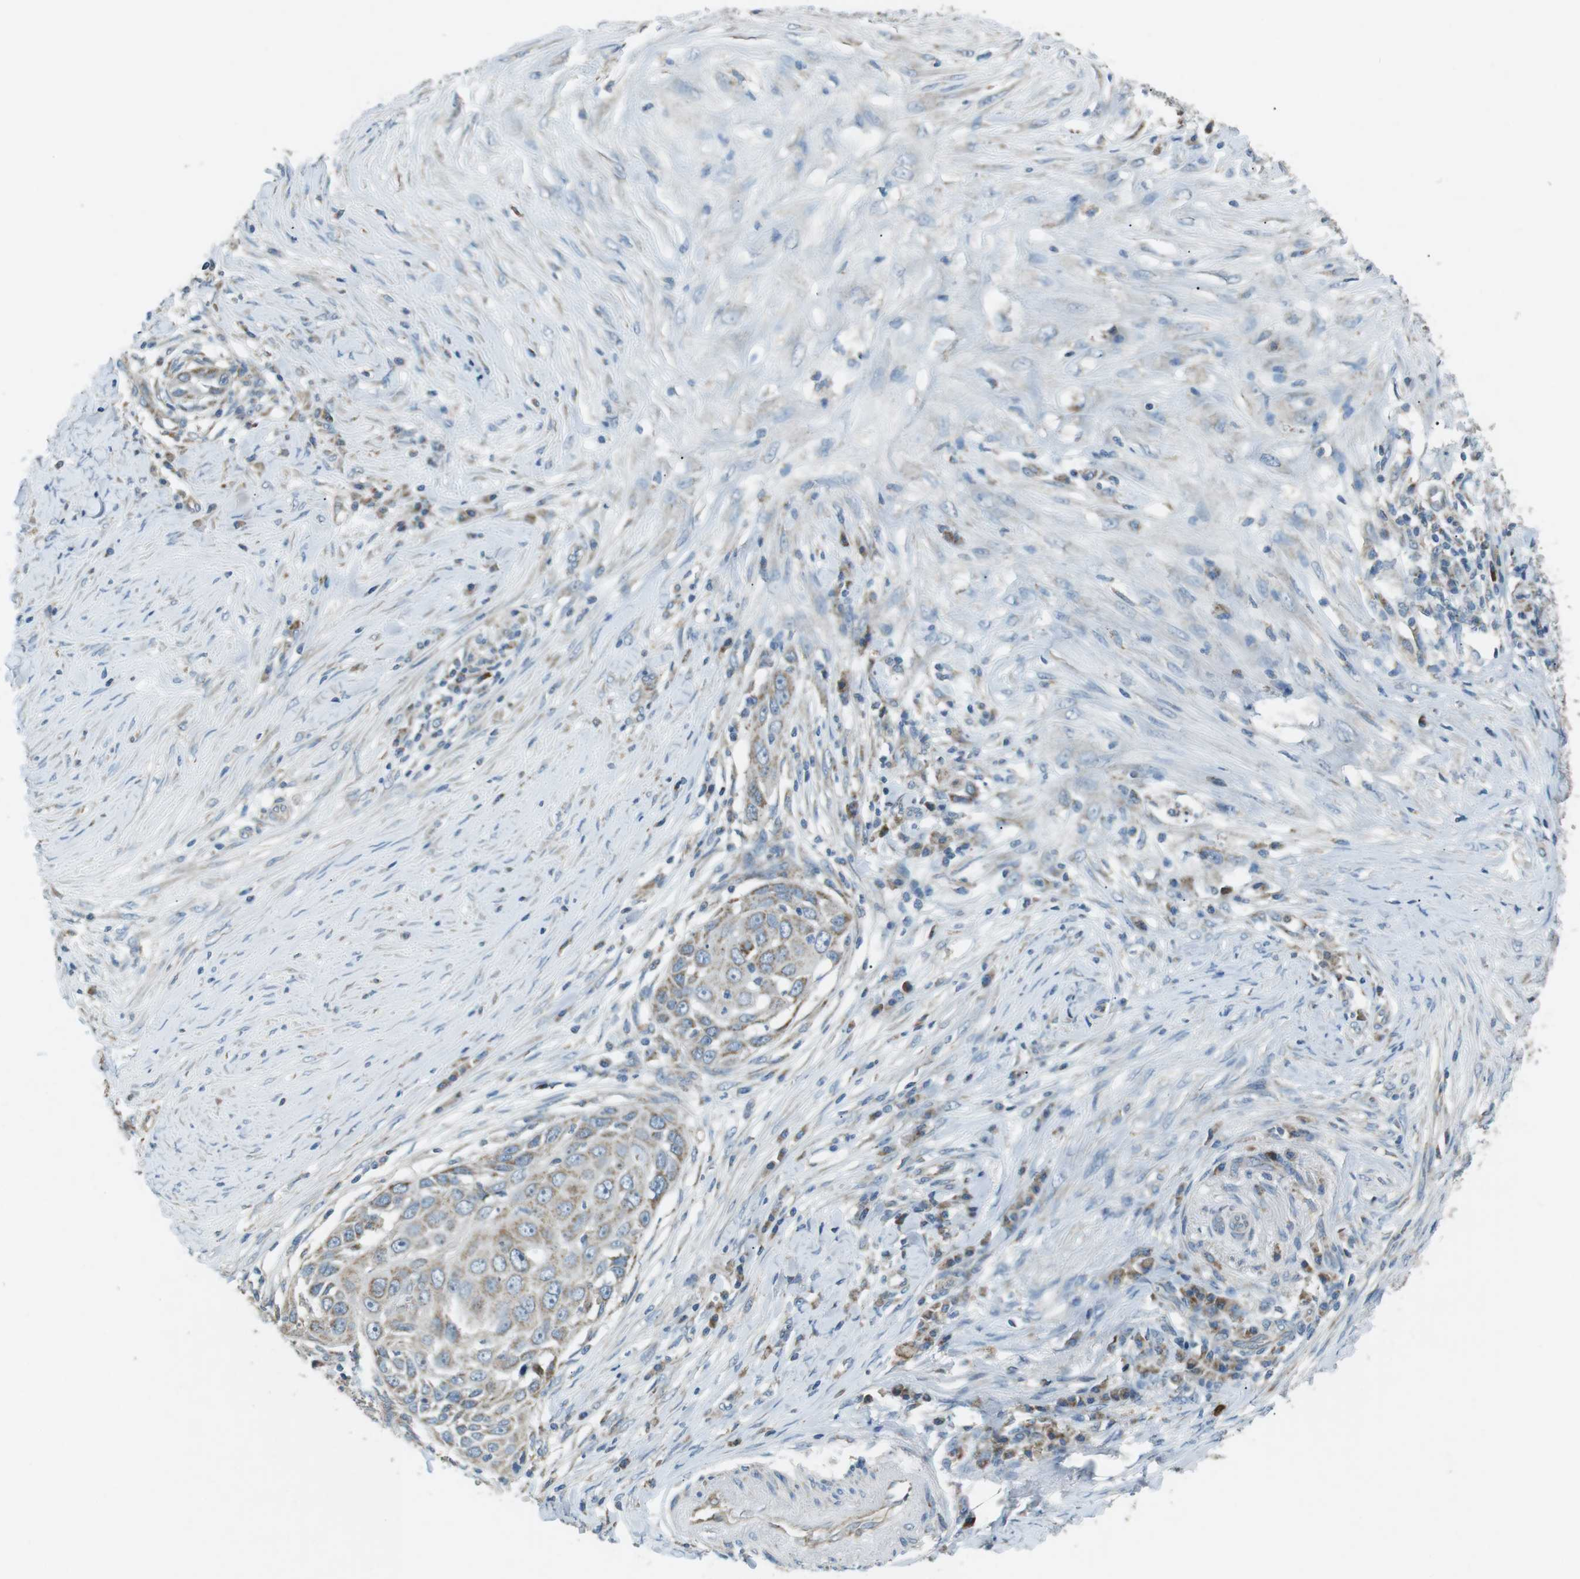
{"staining": {"intensity": "moderate", "quantity": "<25%", "location": "cytoplasmic/membranous"}, "tissue": "skin cancer", "cell_type": "Tumor cells", "image_type": "cancer", "snomed": [{"axis": "morphology", "description": "Squamous cell carcinoma, NOS"}, {"axis": "topography", "description": "Skin"}], "caption": "Immunohistochemical staining of human skin squamous cell carcinoma reveals moderate cytoplasmic/membranous protein positivity in about <25% of tumor cells.", "gene": "BACE1", "patient": {"sex": "female", "age": 44}}